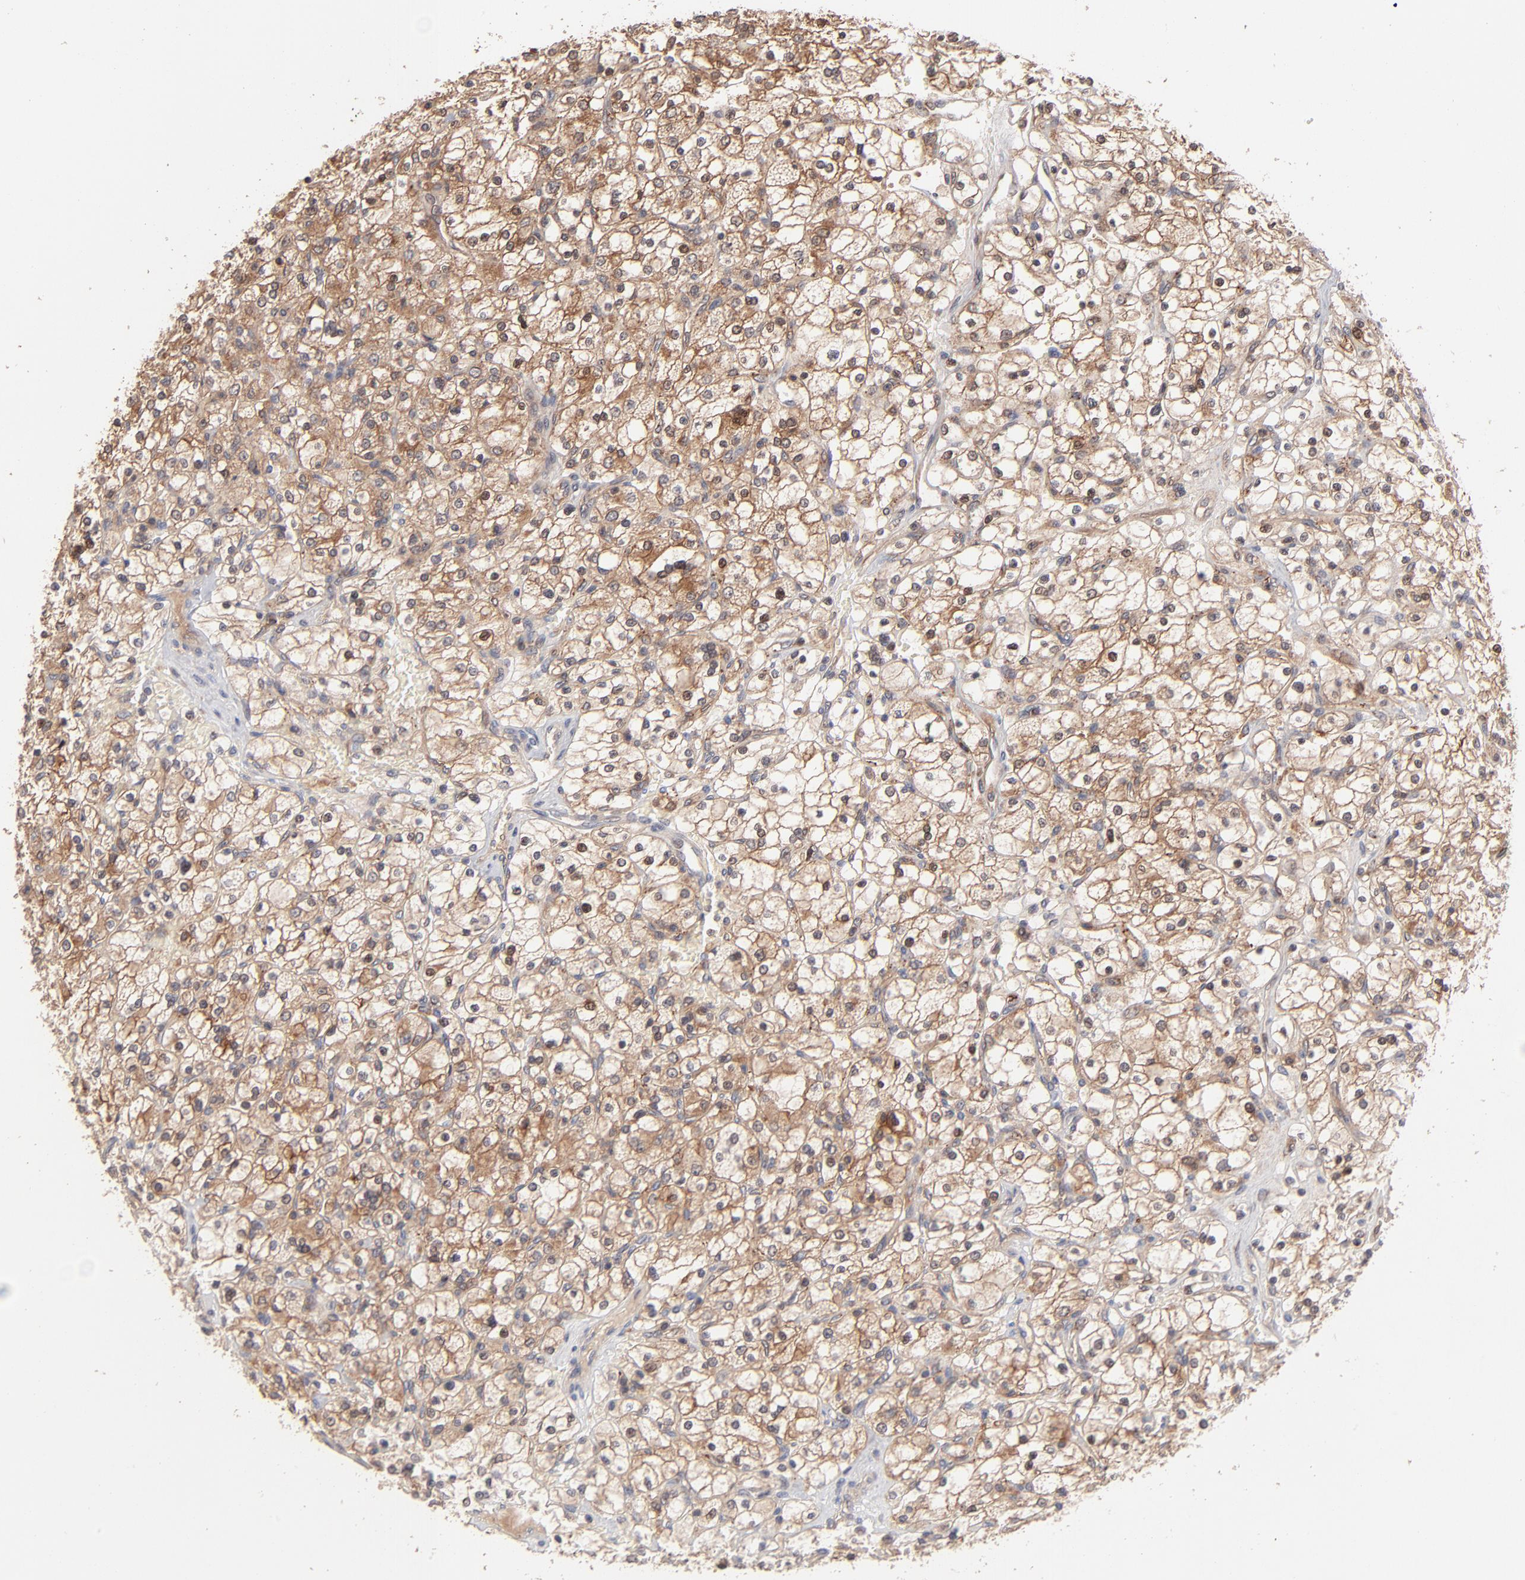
{"staining": {"intensity": "strong", "quantity": ">75%", "location": "cytoplasmic/membranous"}, "tissue": "renal cancer", "cell_type": "Tumor cells", "image_type": "cancer", "snomed": [{"axis": "morphology", "description": "Adenocarcinoma, NOS"}, {"axis": "topography", "description": "Kidney"}], "caption": "Immunohistochemical staining of renal adenocarcinoma demonstrates high levels of strong cytoplasmic/membranous protein positivity in about >75% of tumor cells.", "gene": "IVNS1ABP", "patient": {"sex": "female", "age": 83}}